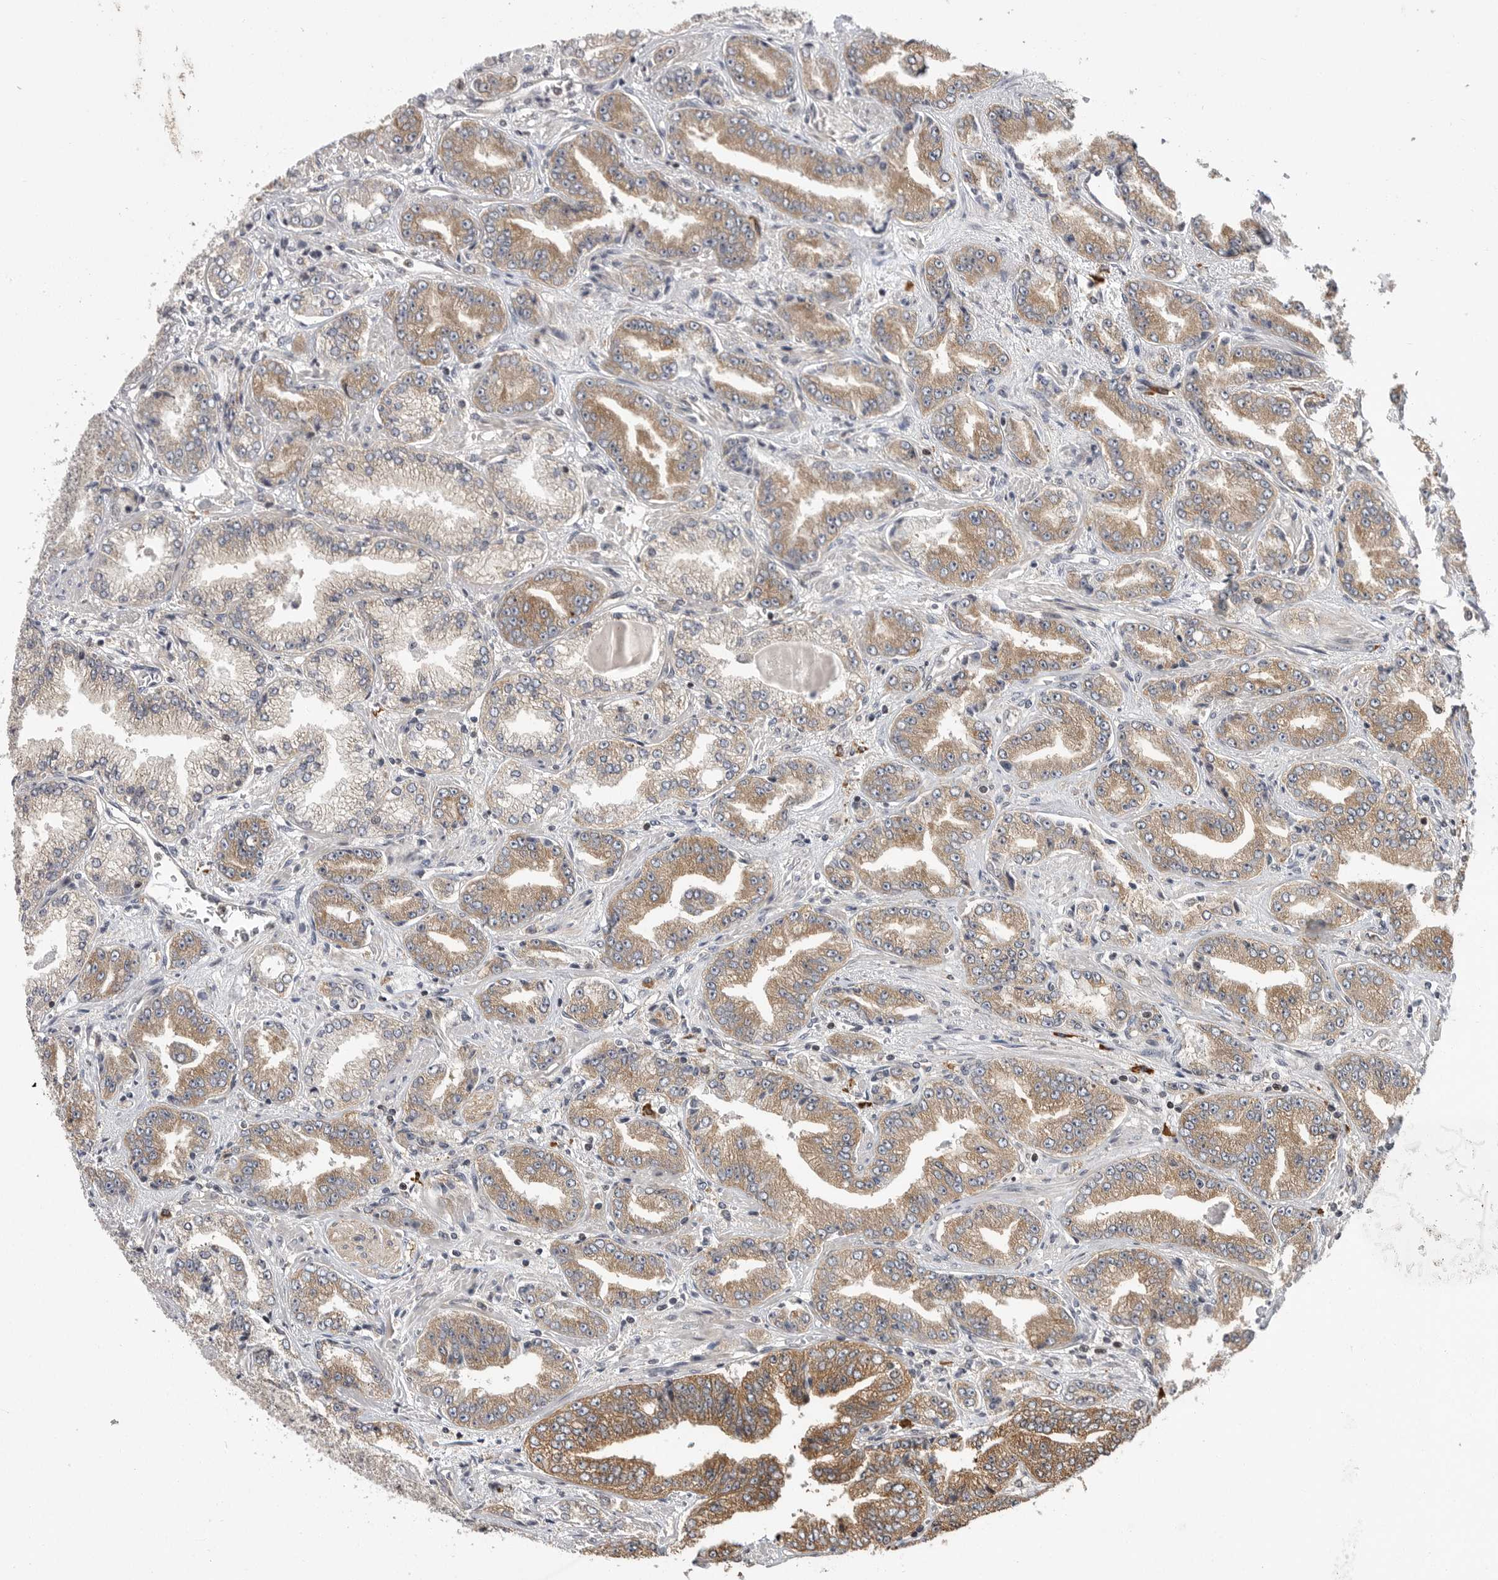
{"staining": {"intensity": "moderate", "quantity": ">75%", "location": "cytoplasmic/membranous"}, "tissue": "prostate cancer", "cell_type": "Tumor cells", "image_type": "cancer", "snomed": [{"axis": "morphology", "description": "Adenocarcinoma, High grade"}, {"axis": "topography", "description": "Prostate"}], "caption": "Moderate cytoplasmic/membranous positivity for a protein is appreciated in about >75% of tumor cells of adenocarcinoma (high-grade) (prostate) using immunohistochemistry.", "gene": "OXR1", "patient": {"sex": "male", "age": 71}}